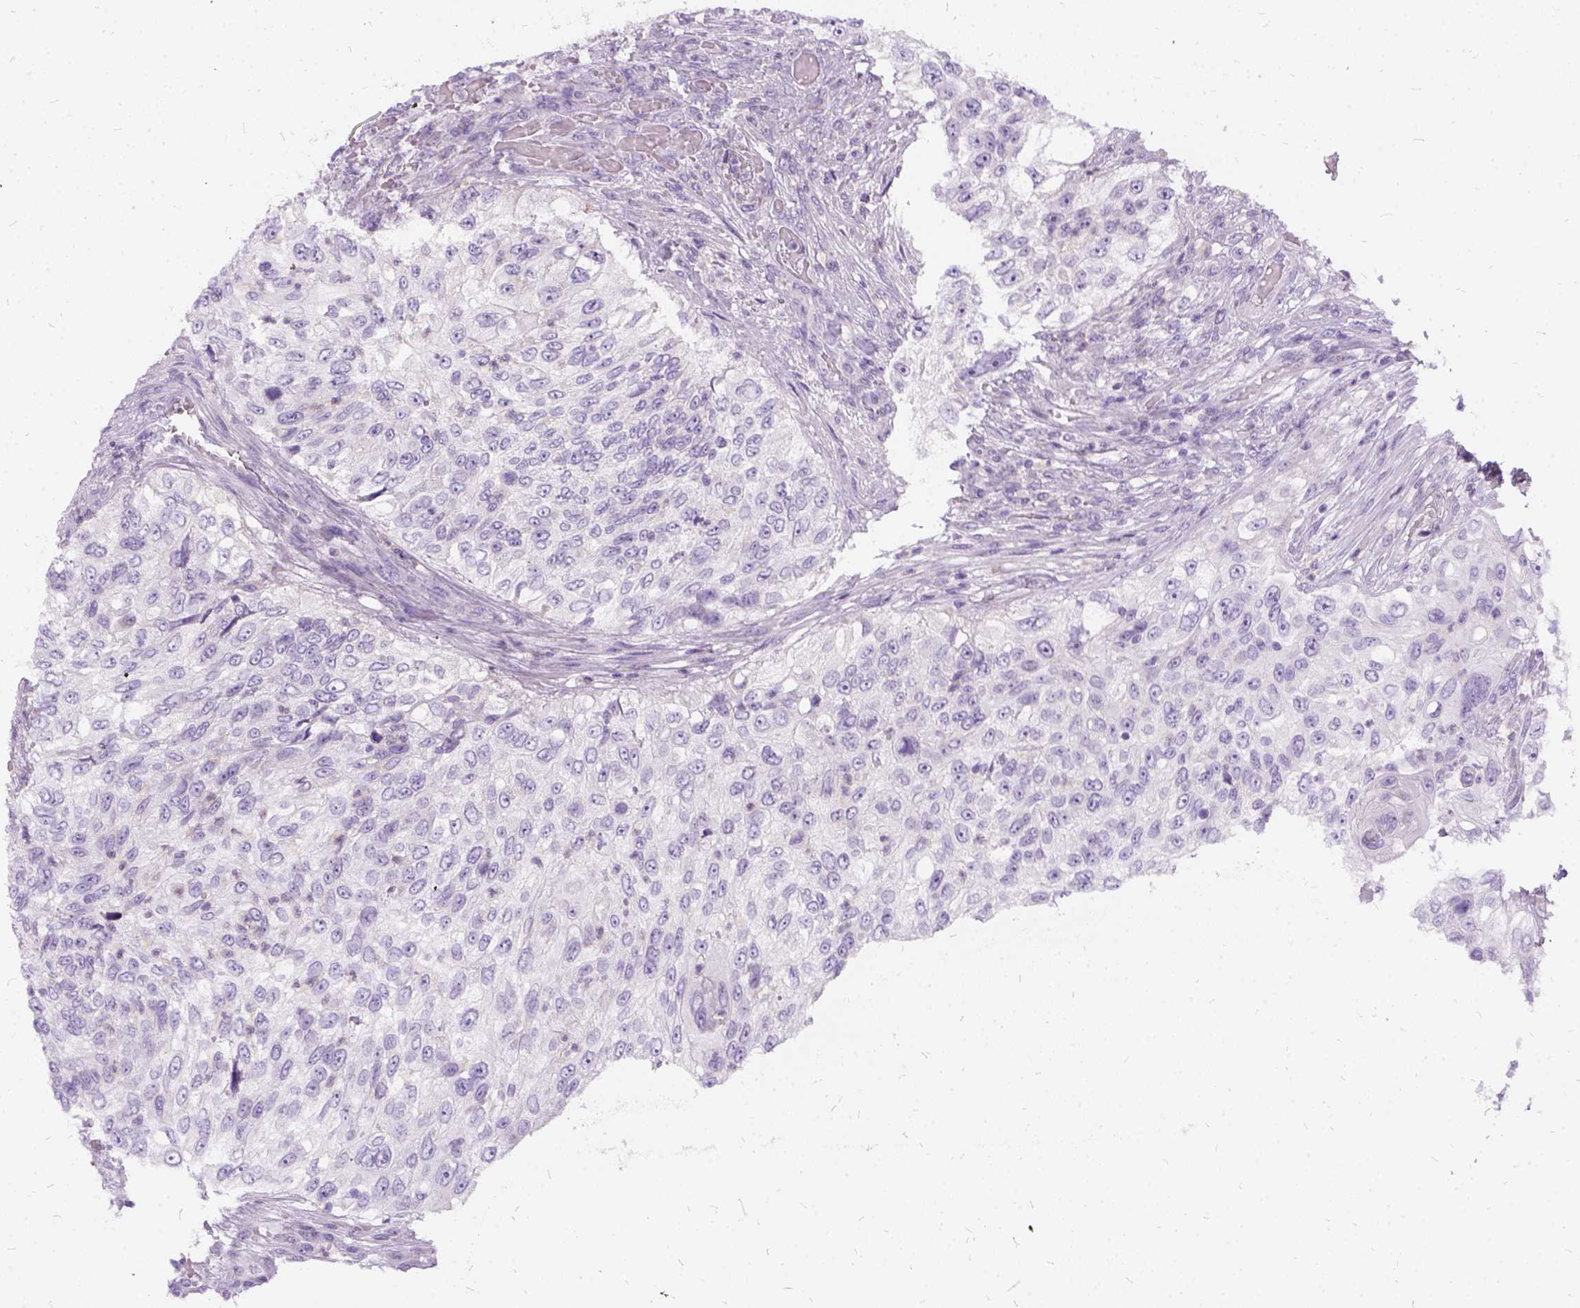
{"staining": {"intensity": "negative", "quantity": "none", "location": "none"}, "tissue": "urothelial cancer", "cell_type": "Tumor cells", "image_type": "cancer", "snomed": [{"axis": "morphology", "description": "Urothelial carcinoma, High grade"}, {"axis": "topography", "description": "Urinary bladder"}], "caption": "An IHC micrograph of urothelial cancer is shown. There is no staining in tumor cells of urothelial cancer.", "gene": "FDX1", "patient": {"sex": "female", "age": 60}}